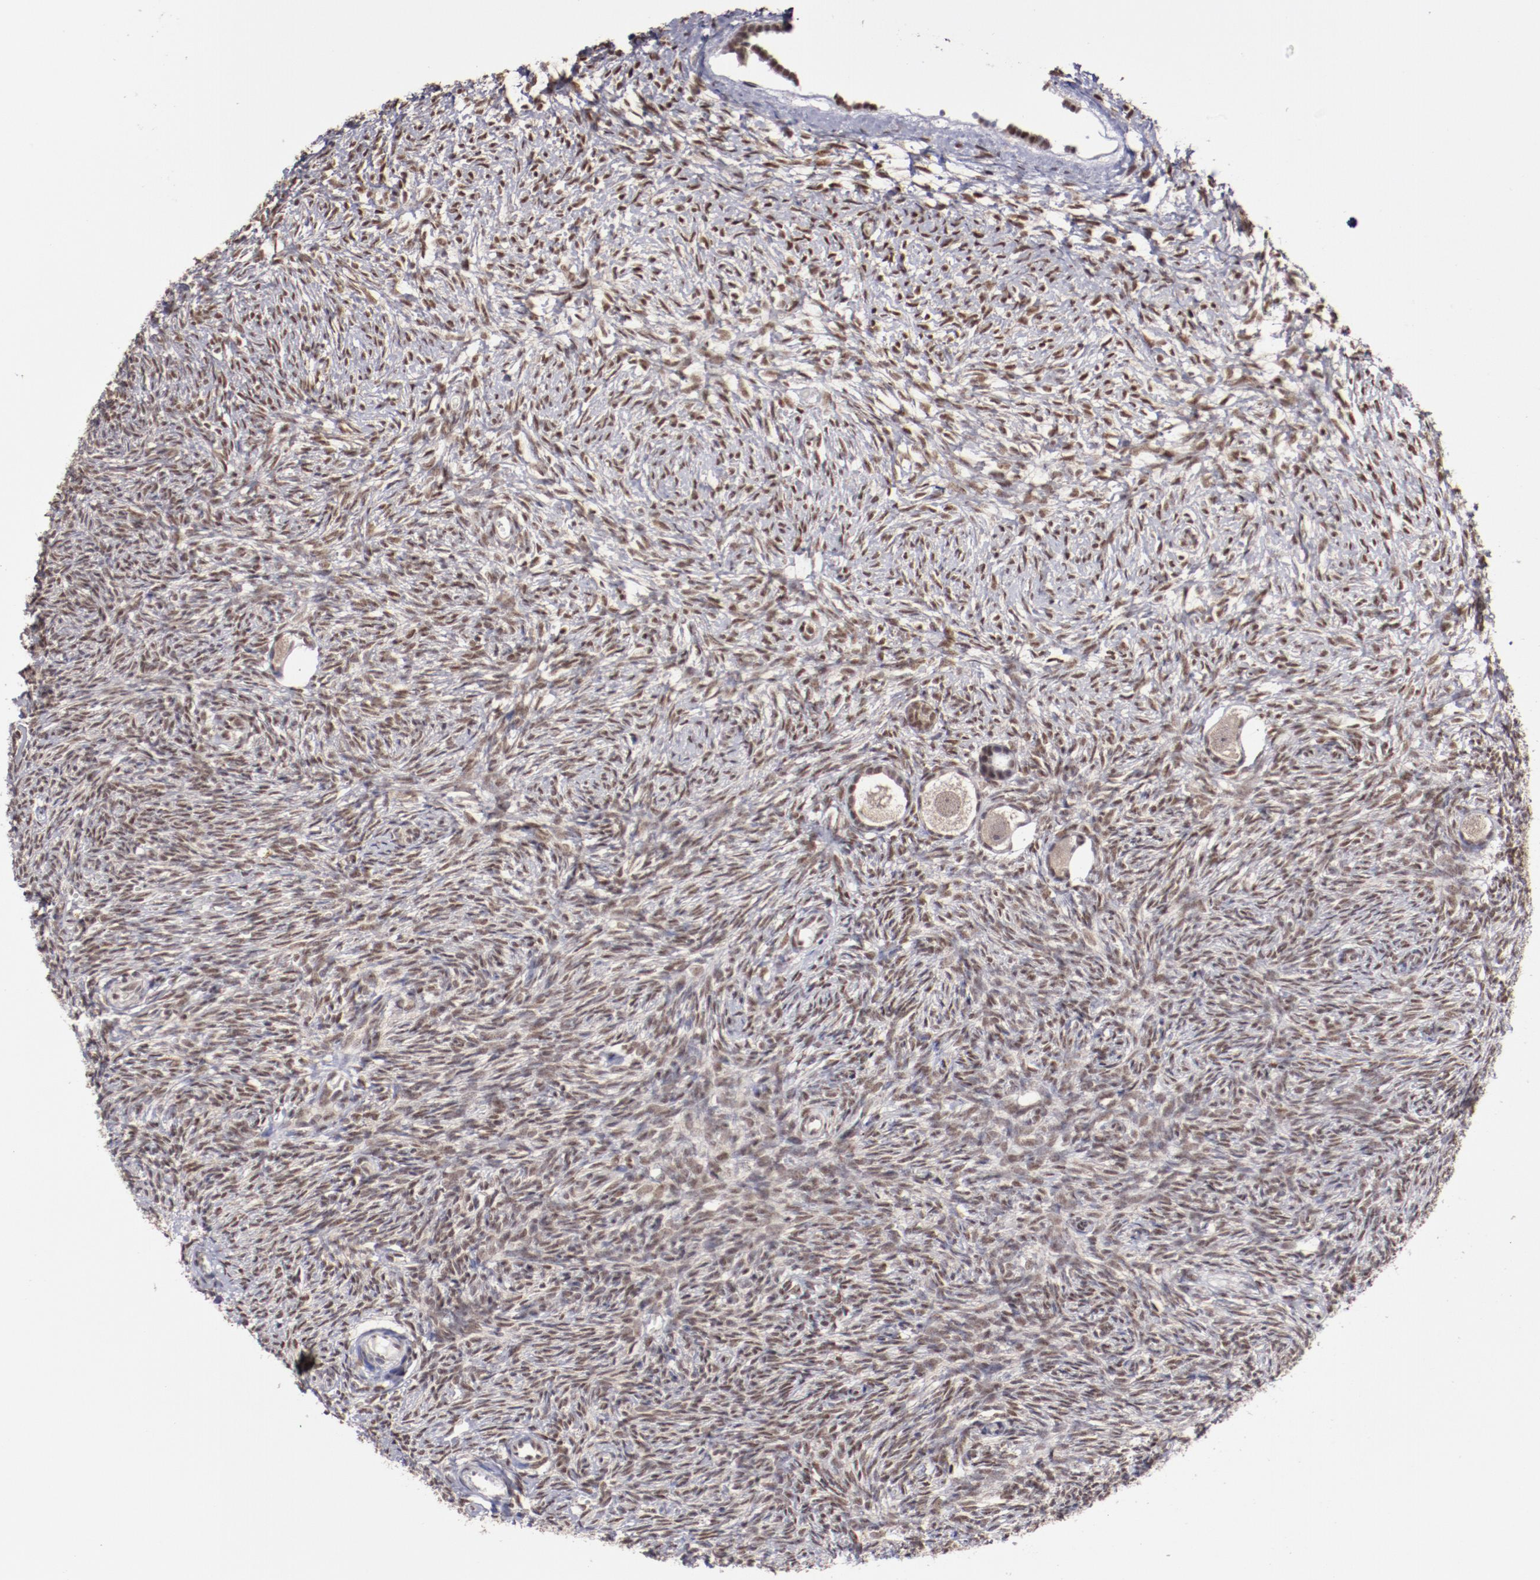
{"staining": {"intensity": "negative", "quantity": "none", "location": "none"}, "tissue": "ovary", "cell_type": "Follicle cells", "image_type": "normal", "snomed": [{"axis": "morphology", "description": "Normal tissue, NOS"}, {"axis": "topography", "description": "Ovary"}], "caption": "Follicle cells show no significant expression in benign ovary.", "gene": "ARNT", "patient": {"sex": "female", "age": 35}}